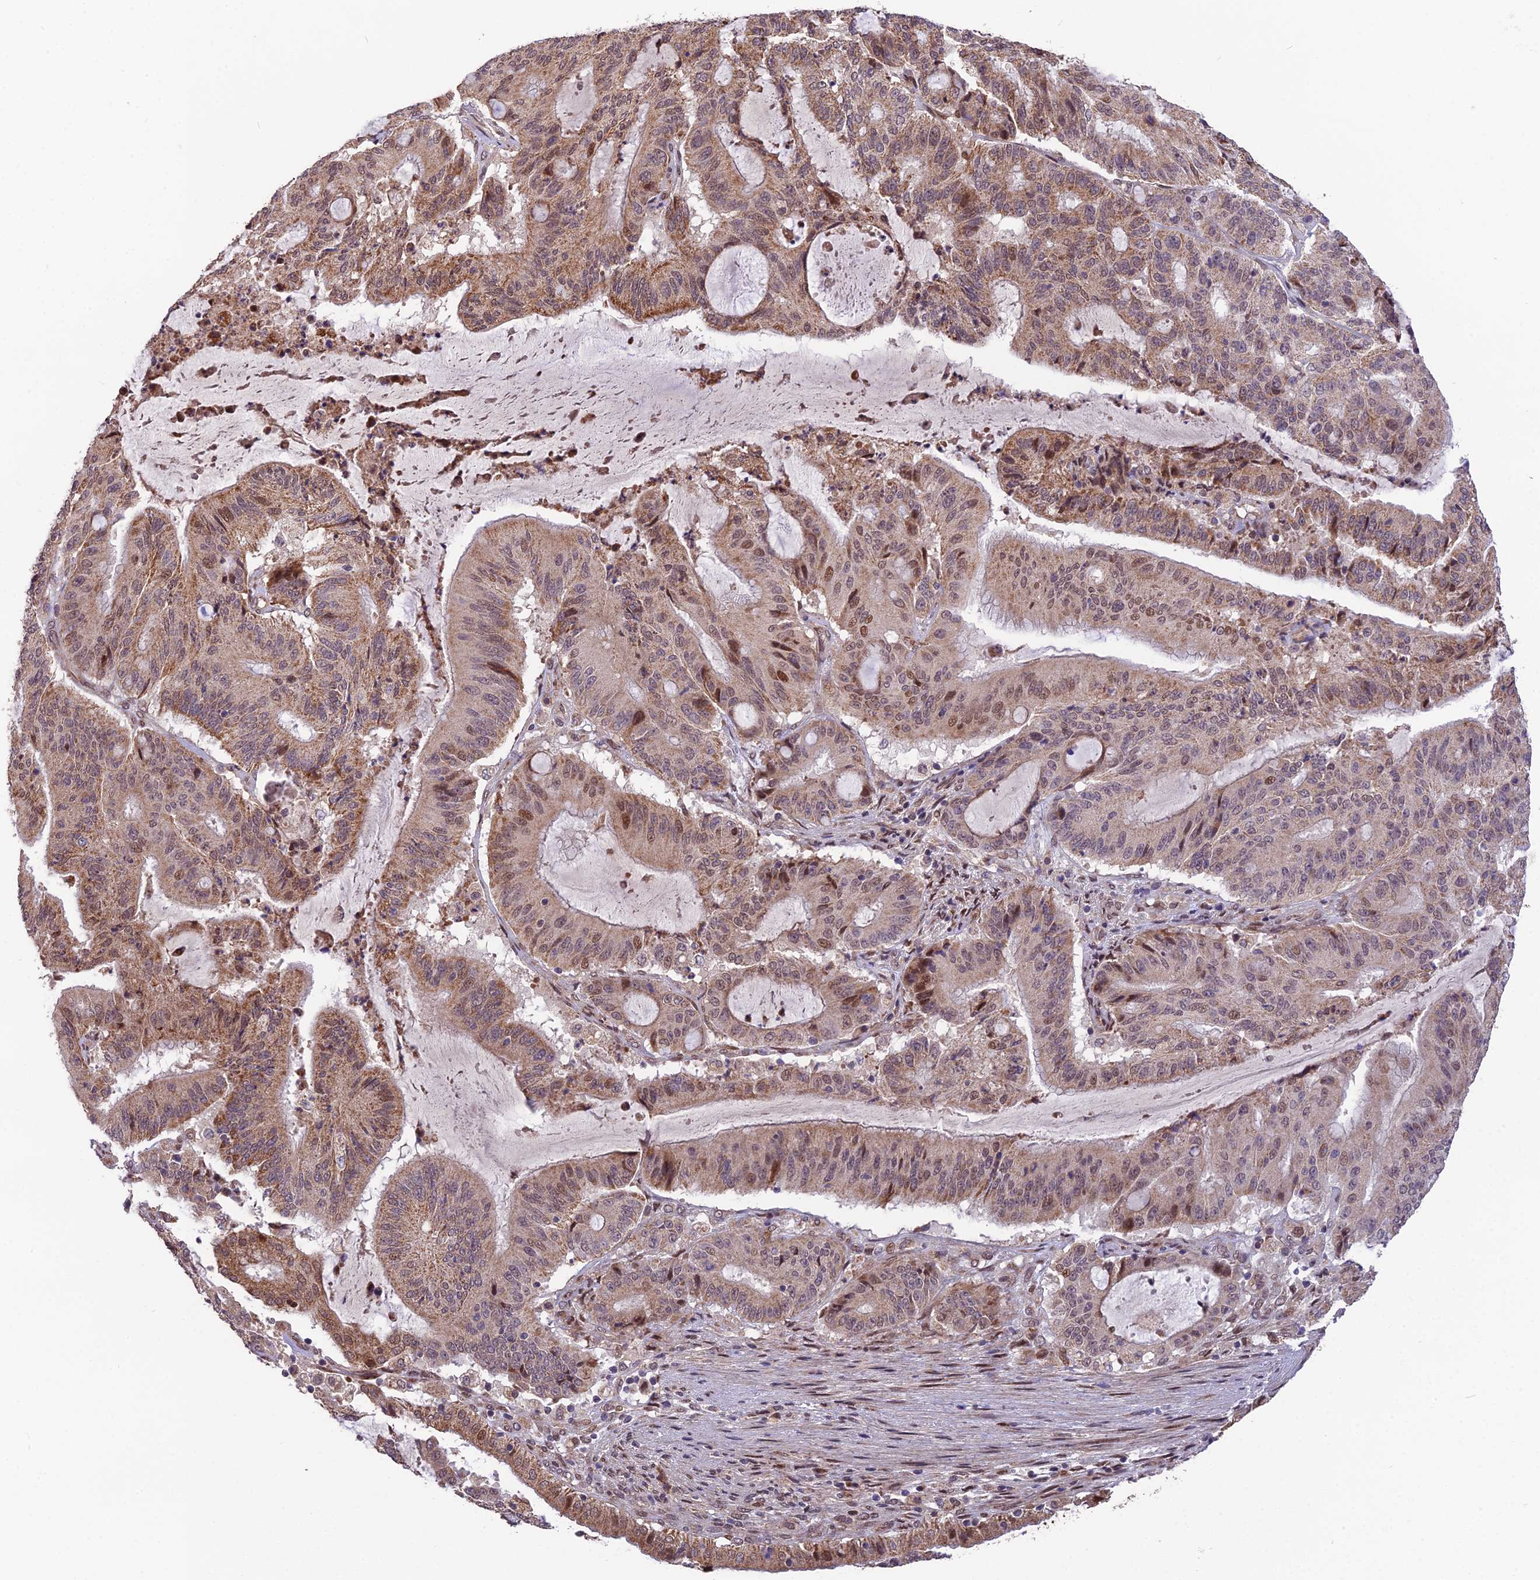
{"staining": {"intensity": "moderate", "quantity": "25%-75%", "location": "cytoplasmic/membranous,nuclear"}, "tissue": "liver cancer", "cell_type": "Tumor cells", "image_type": "cancer", "snomed": [{"axis": "morphology", "description": "Normal tissue, NOS"}, {"axis": "morphology", "description": "Cholangiocarcinoma"}, {"axis": "topography", "description": "Liver"}, {"axis": "topography", "description": "Peripheral nerve tissue"}], "caption": "A brown stain highlights moderate cytoplasmic/membranous and nuclear staining of a protein in liver cancer (cholangiocarcinoma) tumor cells.", "gene": "CYP2R1", "patient": {"sex": "female", "age": 73}}